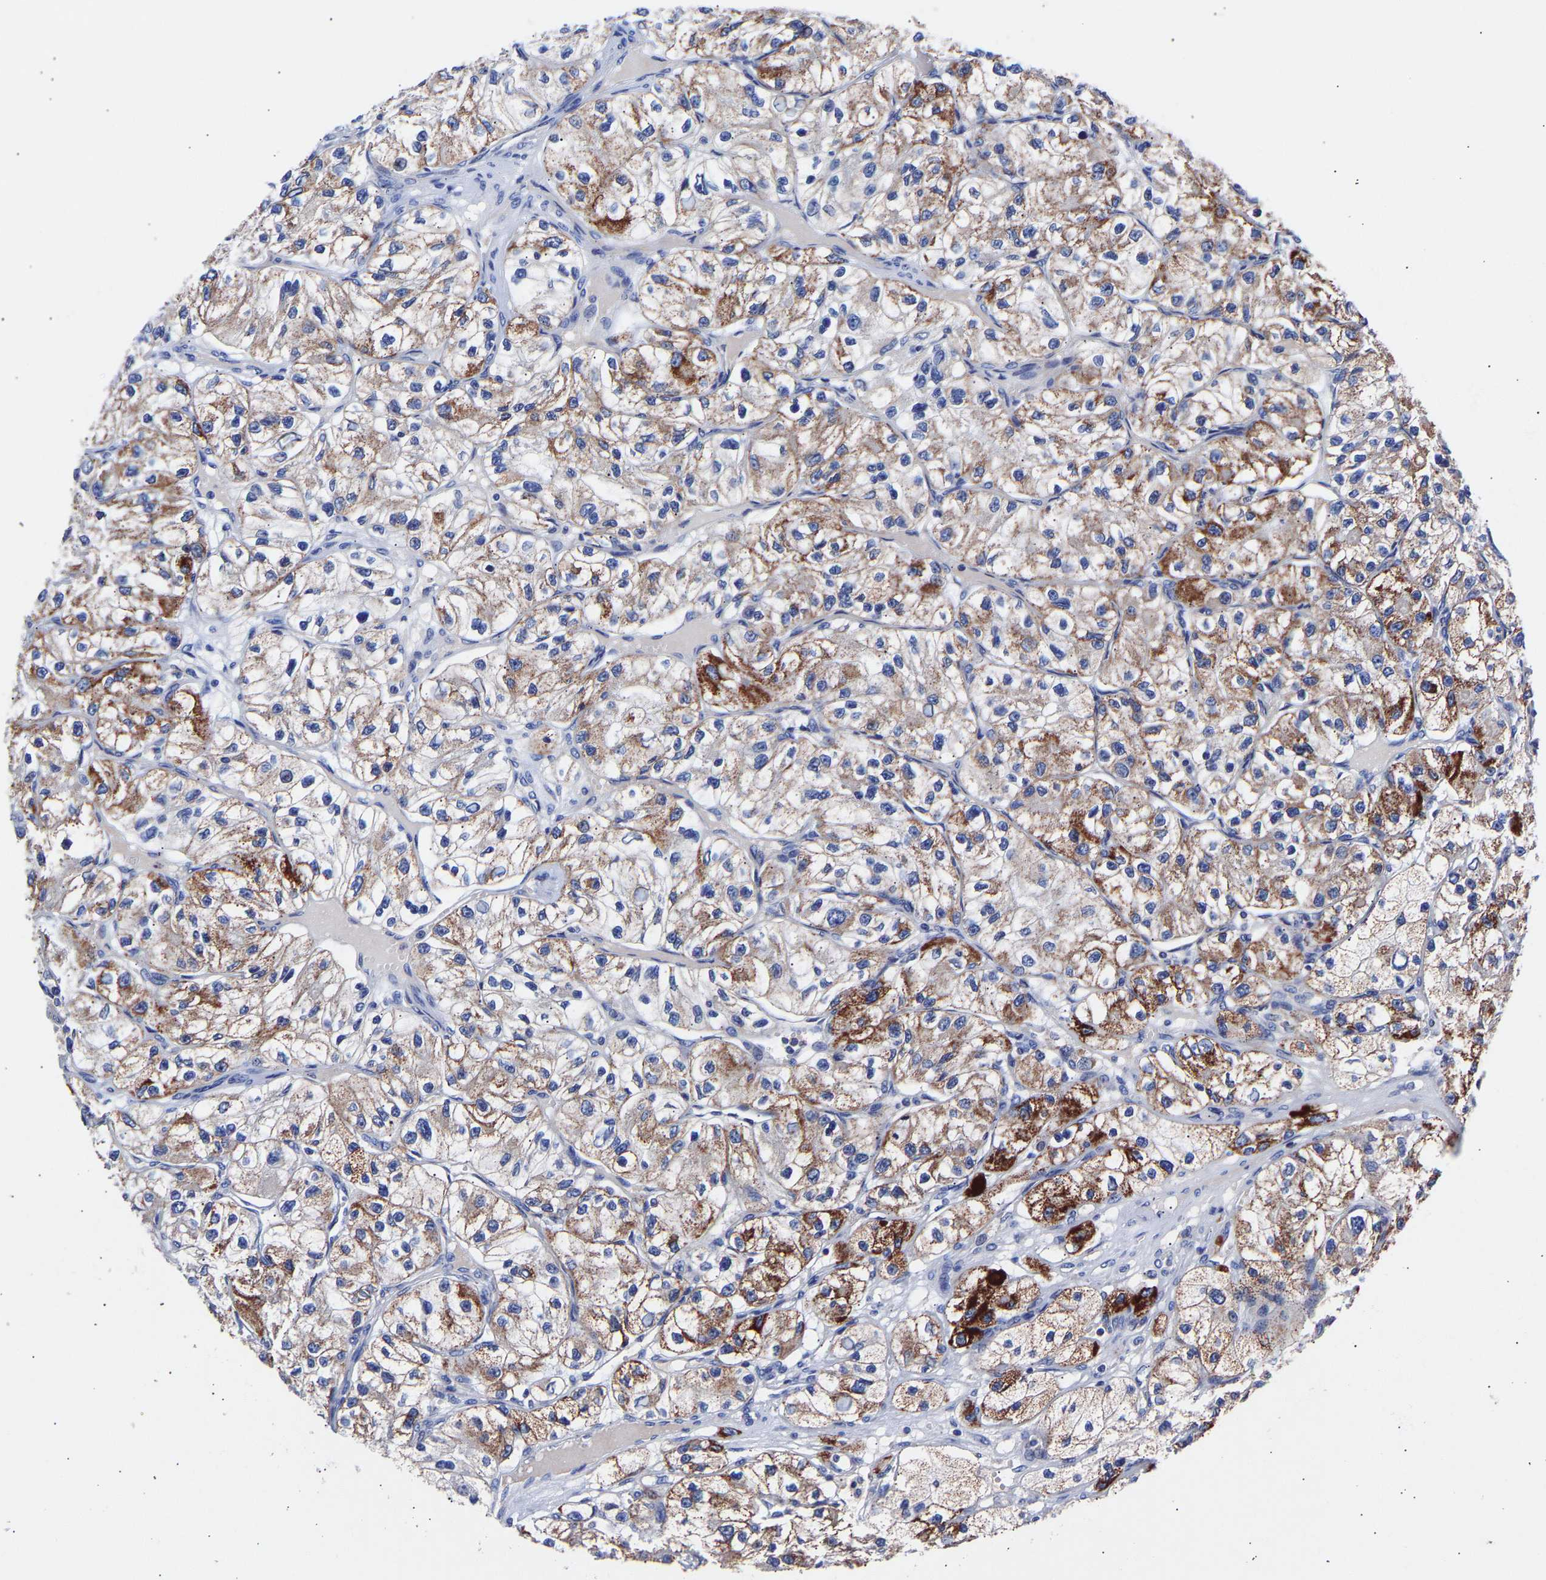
{"staining": {"intensity": "moderate", "quantity": ">75%", "location": "cytoplasmic/membranous"}, "tissue": "renal cancer", "cell_type": "Tumor cells", "image_type": "cancer", "snomed": [{"axis": "morphology", "description": "Adenocarcinoma, NOS"}, {"axis": "topography", "description": "Kidney"}], "caption": "Renal cancer was stained to show a protein in brown. There is medium levels of moderate cytoplasmic/membranous expression in approximately >75% of tumor cells. Using DAB (brown) and hematoxylin (blue) stains, captured at high magnification using brightfield microscopy.", "gene": "SEM1", "patient": {"sex": "female", "age": 57}}